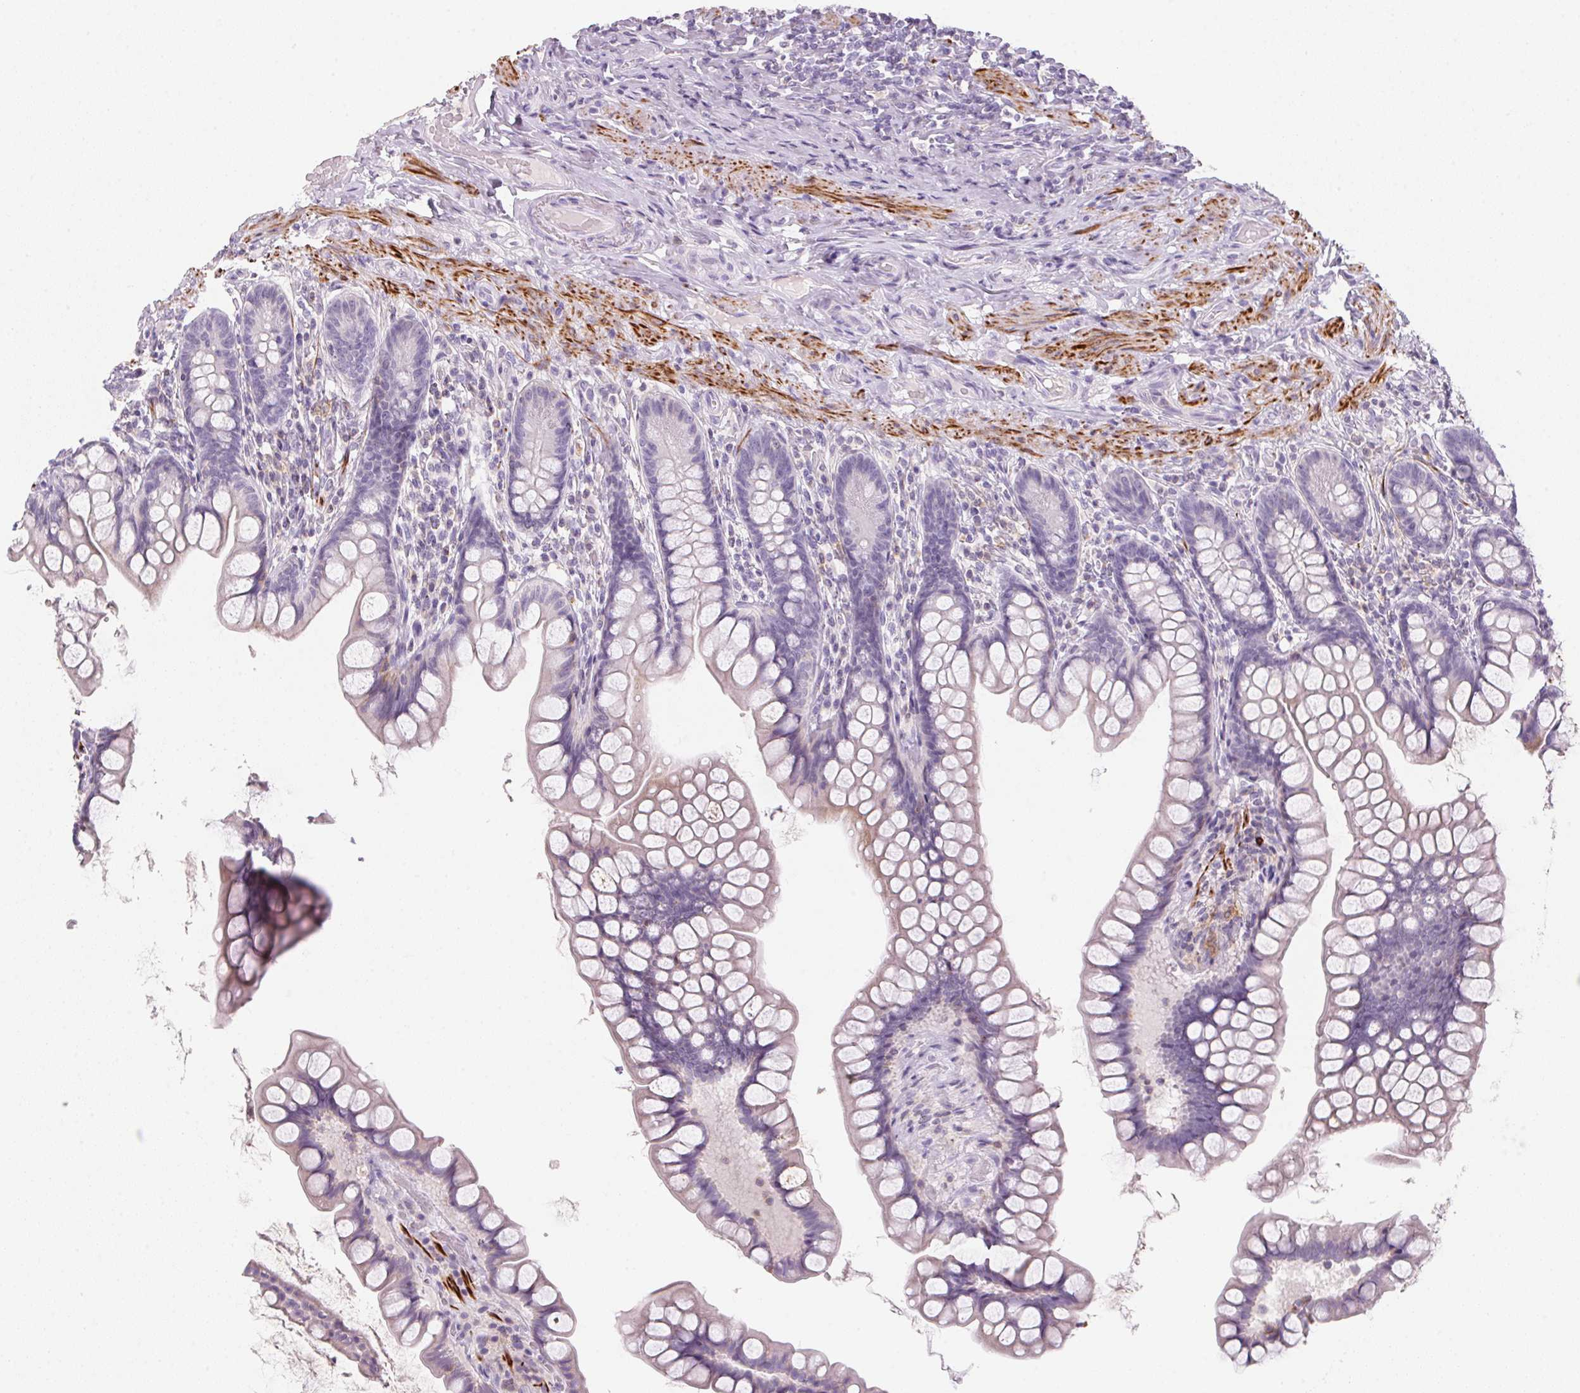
{"staining": {"intensity": "negative", "quantity": "none", "location": "none"}, "tissue": "small intestine", "cell_type": "Glandular cells", "image_type": "normal", "snomed": [{"axis": "morphology", "description": "Normal tissue, NOS"}, {"axis": "topography", "description": "Small intestine"}], "caption": "Glandular cells show no significant protein staining in unremarkable small intestine. Brightfield microscopy of immunohistochemistry (IHC) stained with DAB (3,3'-diaminobenzidine) (brown) and hematoxylin (blue), captured at high magnification.", "gene": "ECPAS", "patient": {"sex": "male", "age": 70}}